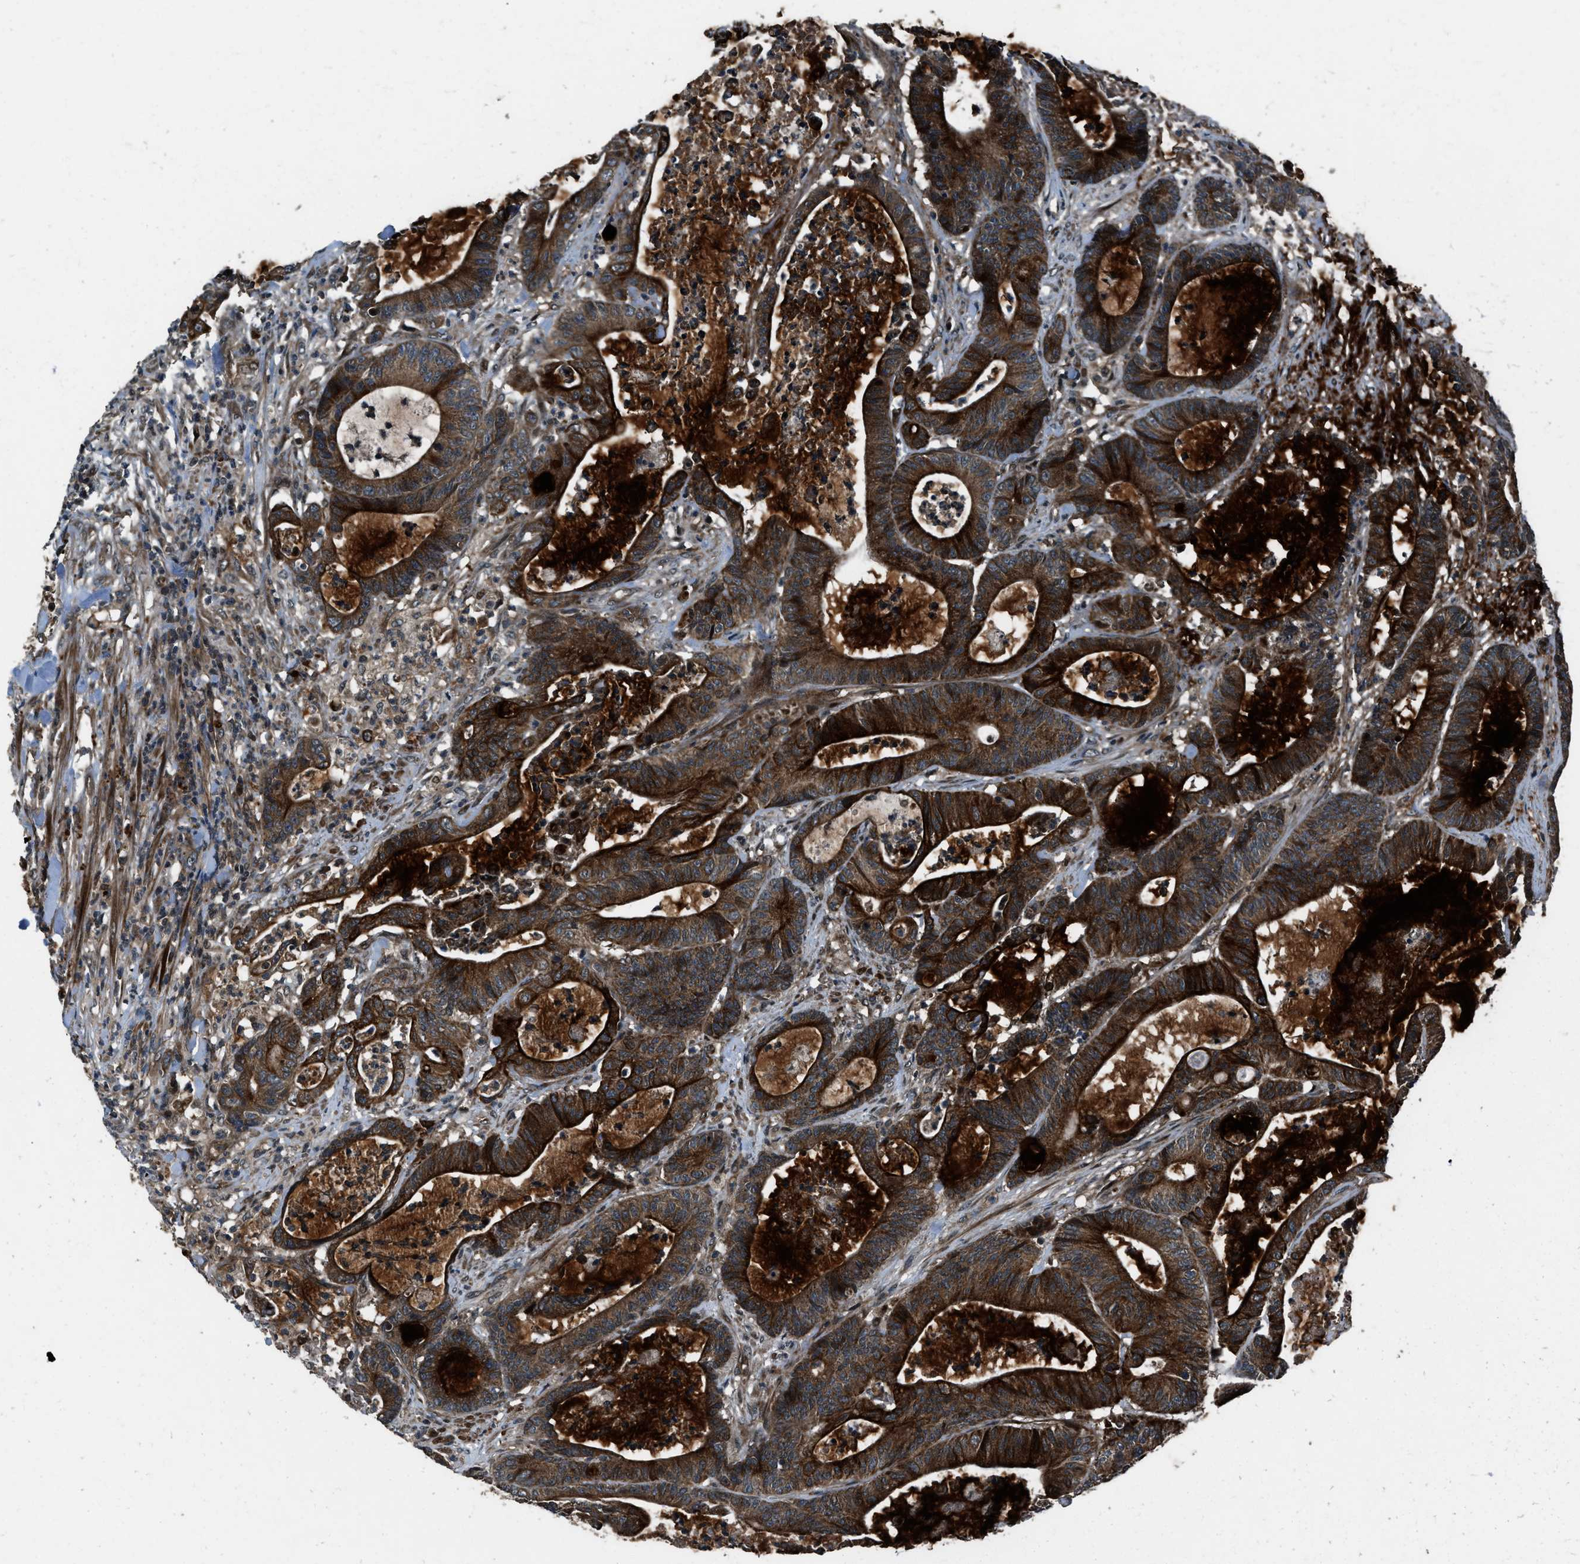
{"staining": {"intensity": "strong", "quantity": ">75%", "location": "cytoplasmic/membranous"}, "tissue": "colorectal cancer", "cell_type": "Tumor cells", "image_type": "cancer", "snomed": [{"axis": "morphology", "description": "Adenocarcinoma, NOS"}, {"axis": "topography", "description": "Colon"}], "caption": "Colorectal adenocarcinoma was stained to show a protein in brown. There is high levels of strong cytoplasmic/membranous staining in about >75% of tumor cells. (DAB (3,3'-diaminobenzidine) IHC with brightfield microscopy, high magnification).", "gene": "IRAK4", "patient": {"sex": "female", "age": 84}}